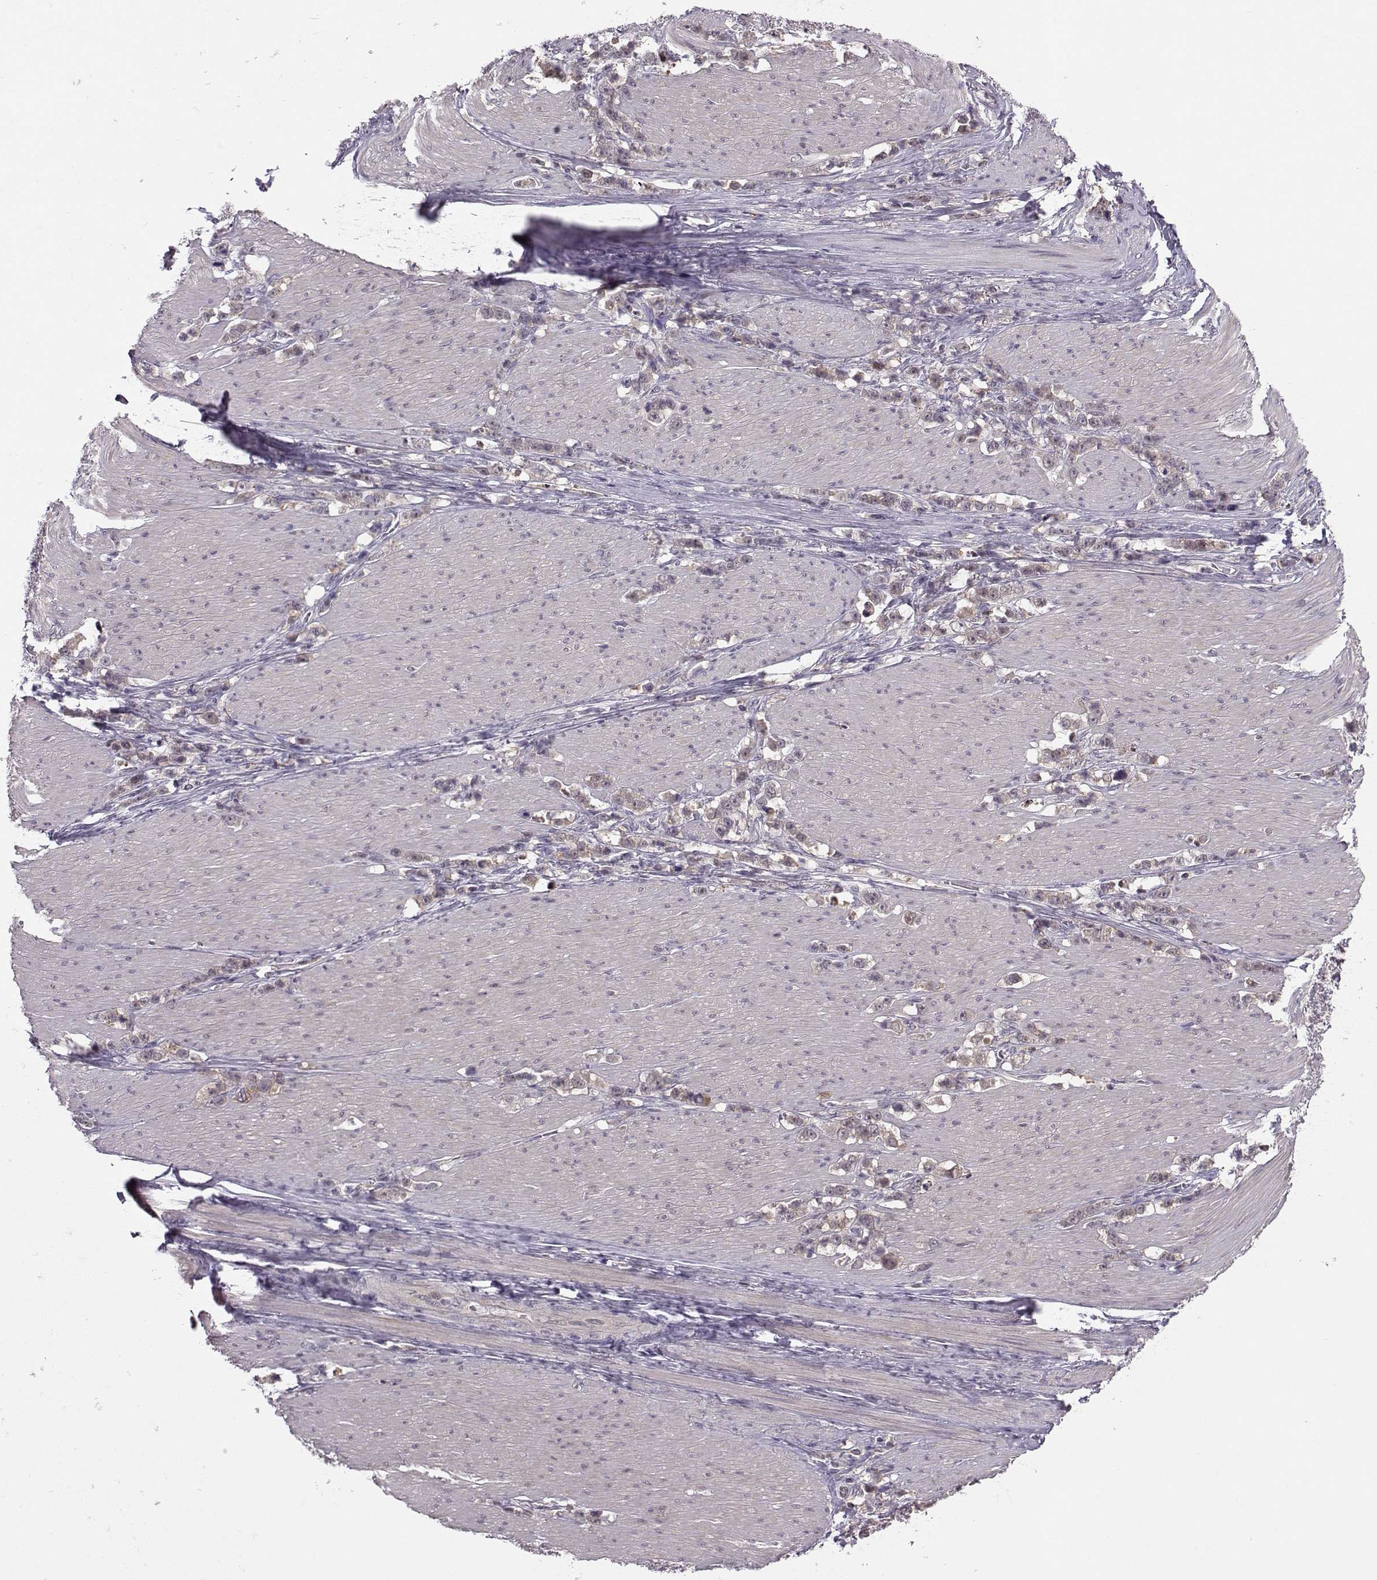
{"staining": {"intensity": "negative", "quantity": "none", "location": "none"}, "tissue": "stomach cancer", "cell_type": "Tumor cells", "image_type": "cancer", "snomed": [{"axis": "morphology", "description": "Adenocarcinoma, NOS"}, {"axis": "topography", "description": "Stomach, lower"}], "caption": "Immunohistochemical staining of human stomach adenocarcinoma displays no significant staining in tumor cells.", "gene": "PKP2", "patient": {"sex": "male", "age": 88}}